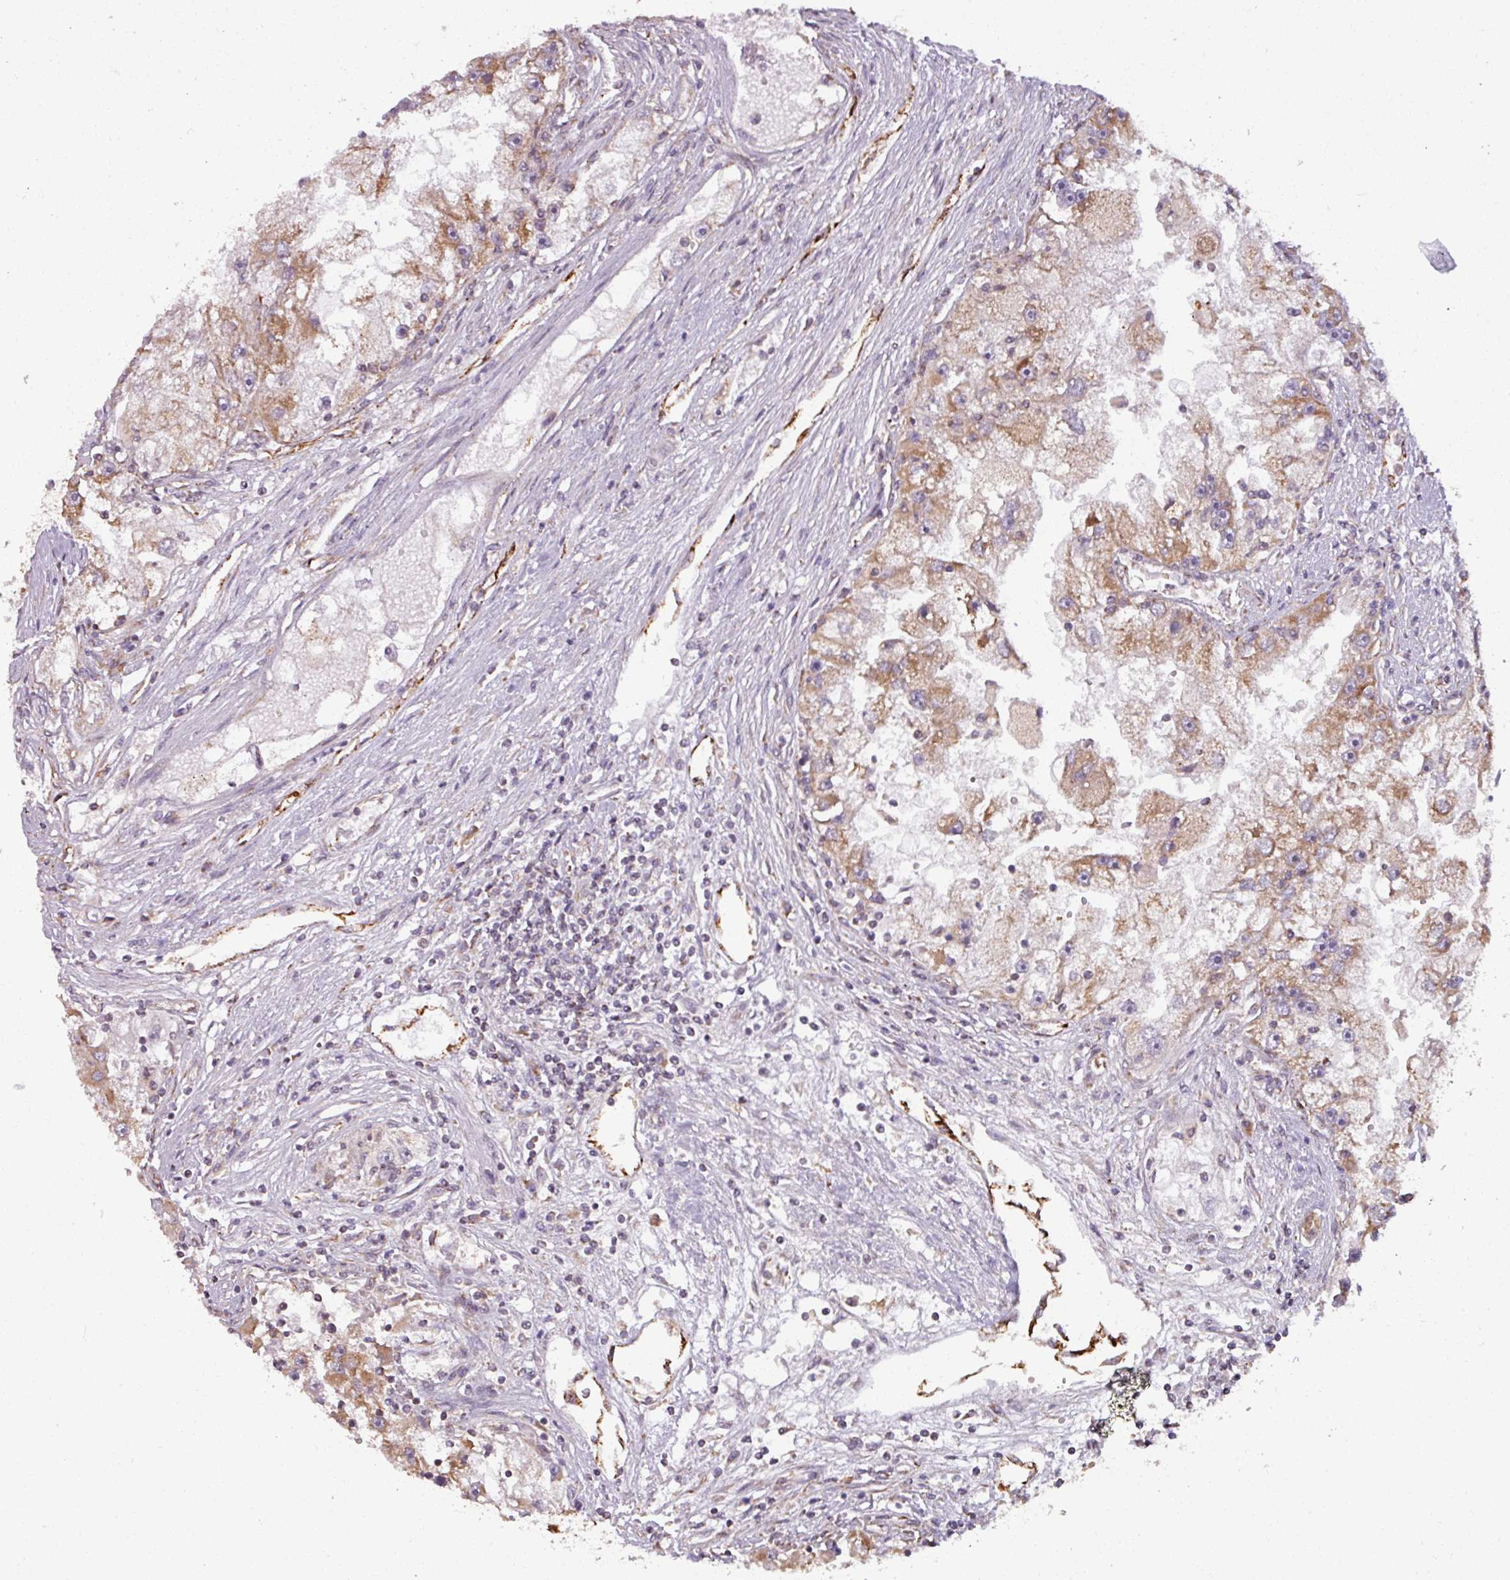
{"staining": {"intensity": "moderate", "quantity": ">75%", "location": "cytoplasmic/membranous"}, "tissue": "renal cancer", "cell_type": "Tumor cells", "image_type": "cancer", "snomed": [{"axis": "morphology", "description": "Adenocarcinoma, NOS"}, {"axis": "topography", "description": "Kidney"}], "caption": "A histopathology image showing moderate cytoplasmic/membranous expression in about >75% of tumor cells in adenocarcinoma (renal), as visualized by brown immunohistochemical staining.", "gene": "MAGT1", "patient": {"sex": "male", "age": 63}}